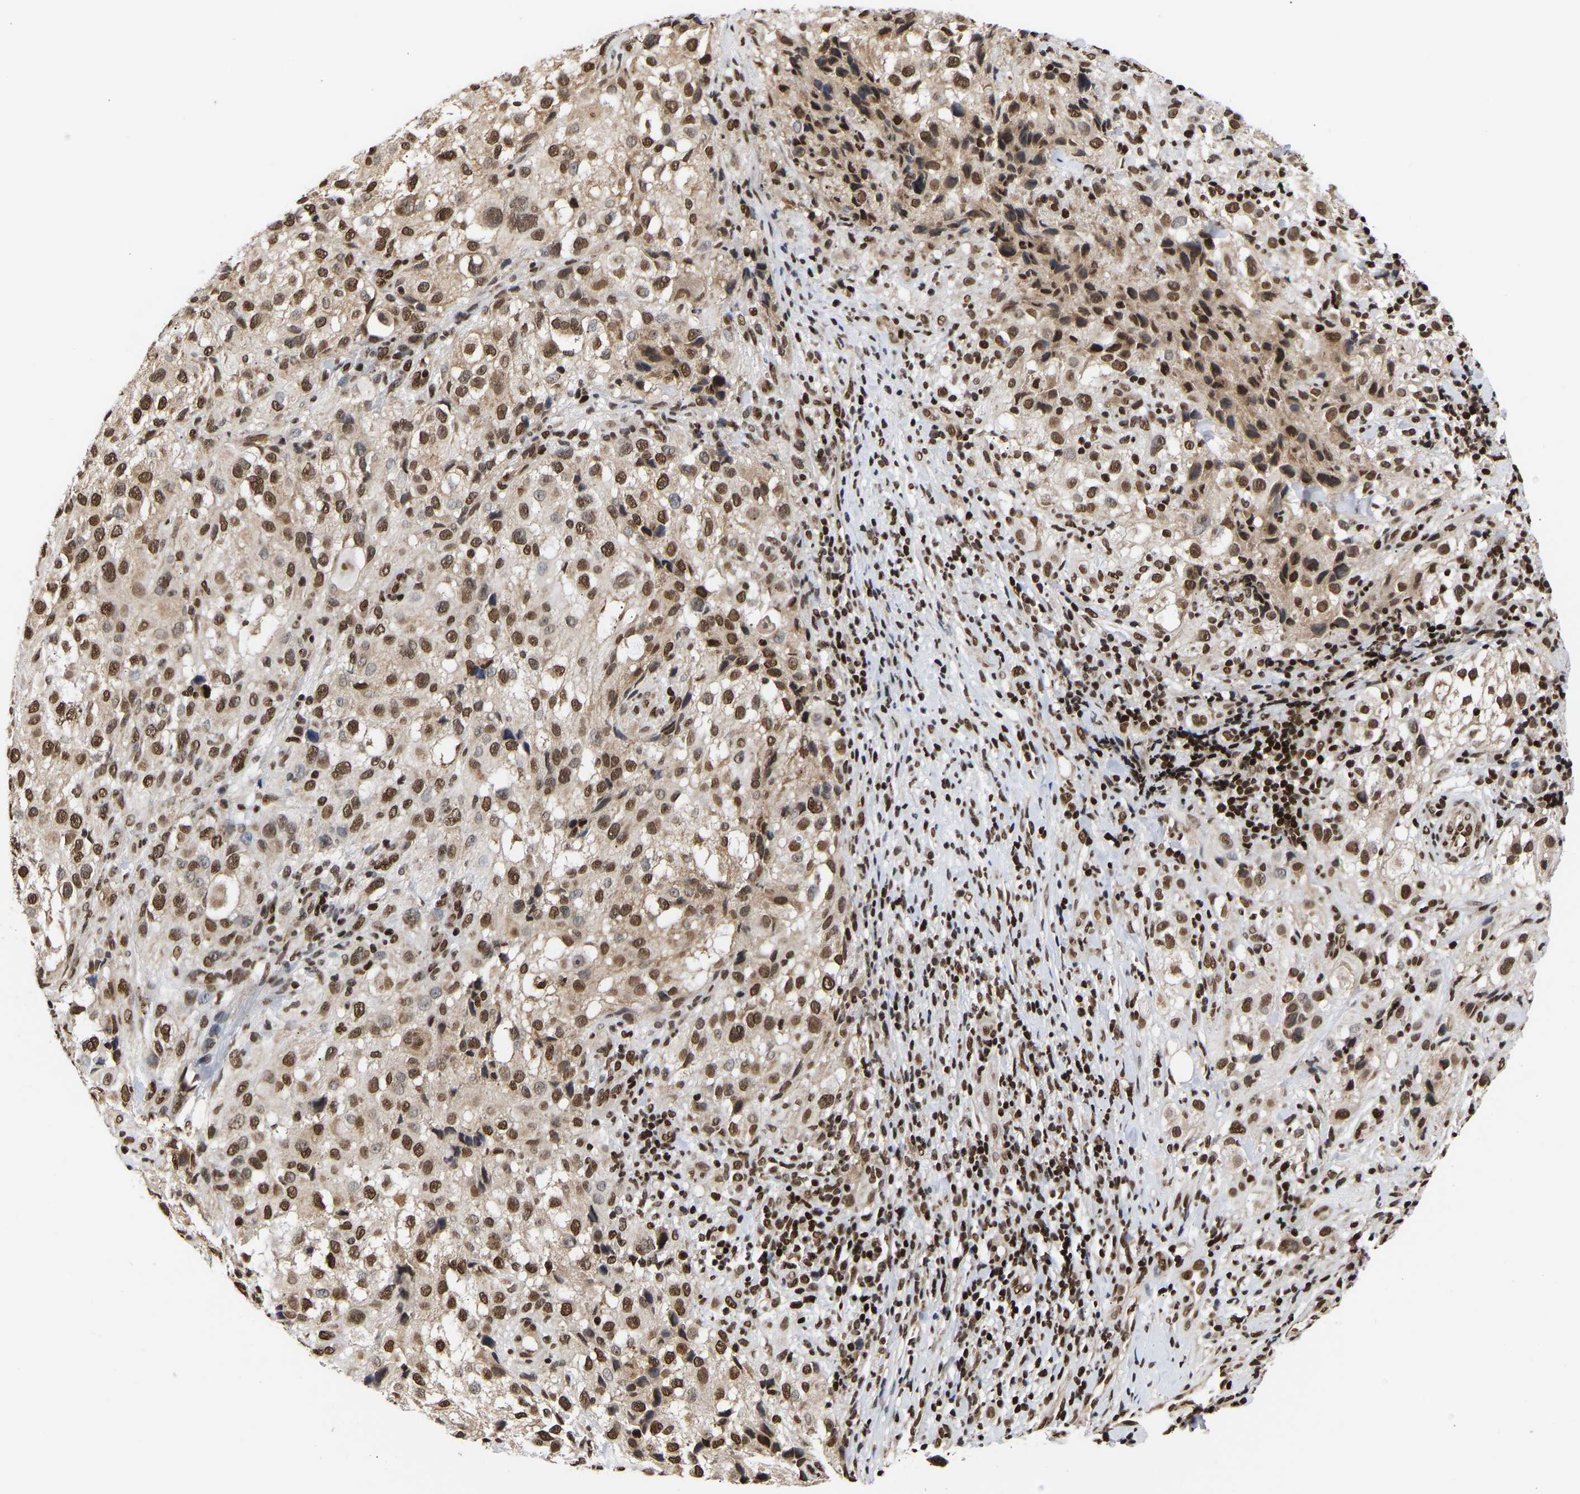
{"staining": {"intensity": "strong", "quantity": ">75%", "location": "cytoplasmic/membranous,nuclear"}, "tissue": "melanoma", "cell_type": "Tumor cells", "image_type": "cancer", "snomed": [{"axis": "morphology", "description": "Necrosis, NOS"}, {"axis": "morphology", "description": "Malignant melanoma, NOS"}, {"axis": "topography", "description": "Skin"}], "caption": "This is a photomicrograph of IHC staining of melanoma, which shows strong staining in the cytoplasmic/membranous and nuclear of tumor cells.", "gene": "PSIP1", "patient": {"sex": "female", "age": 87}}